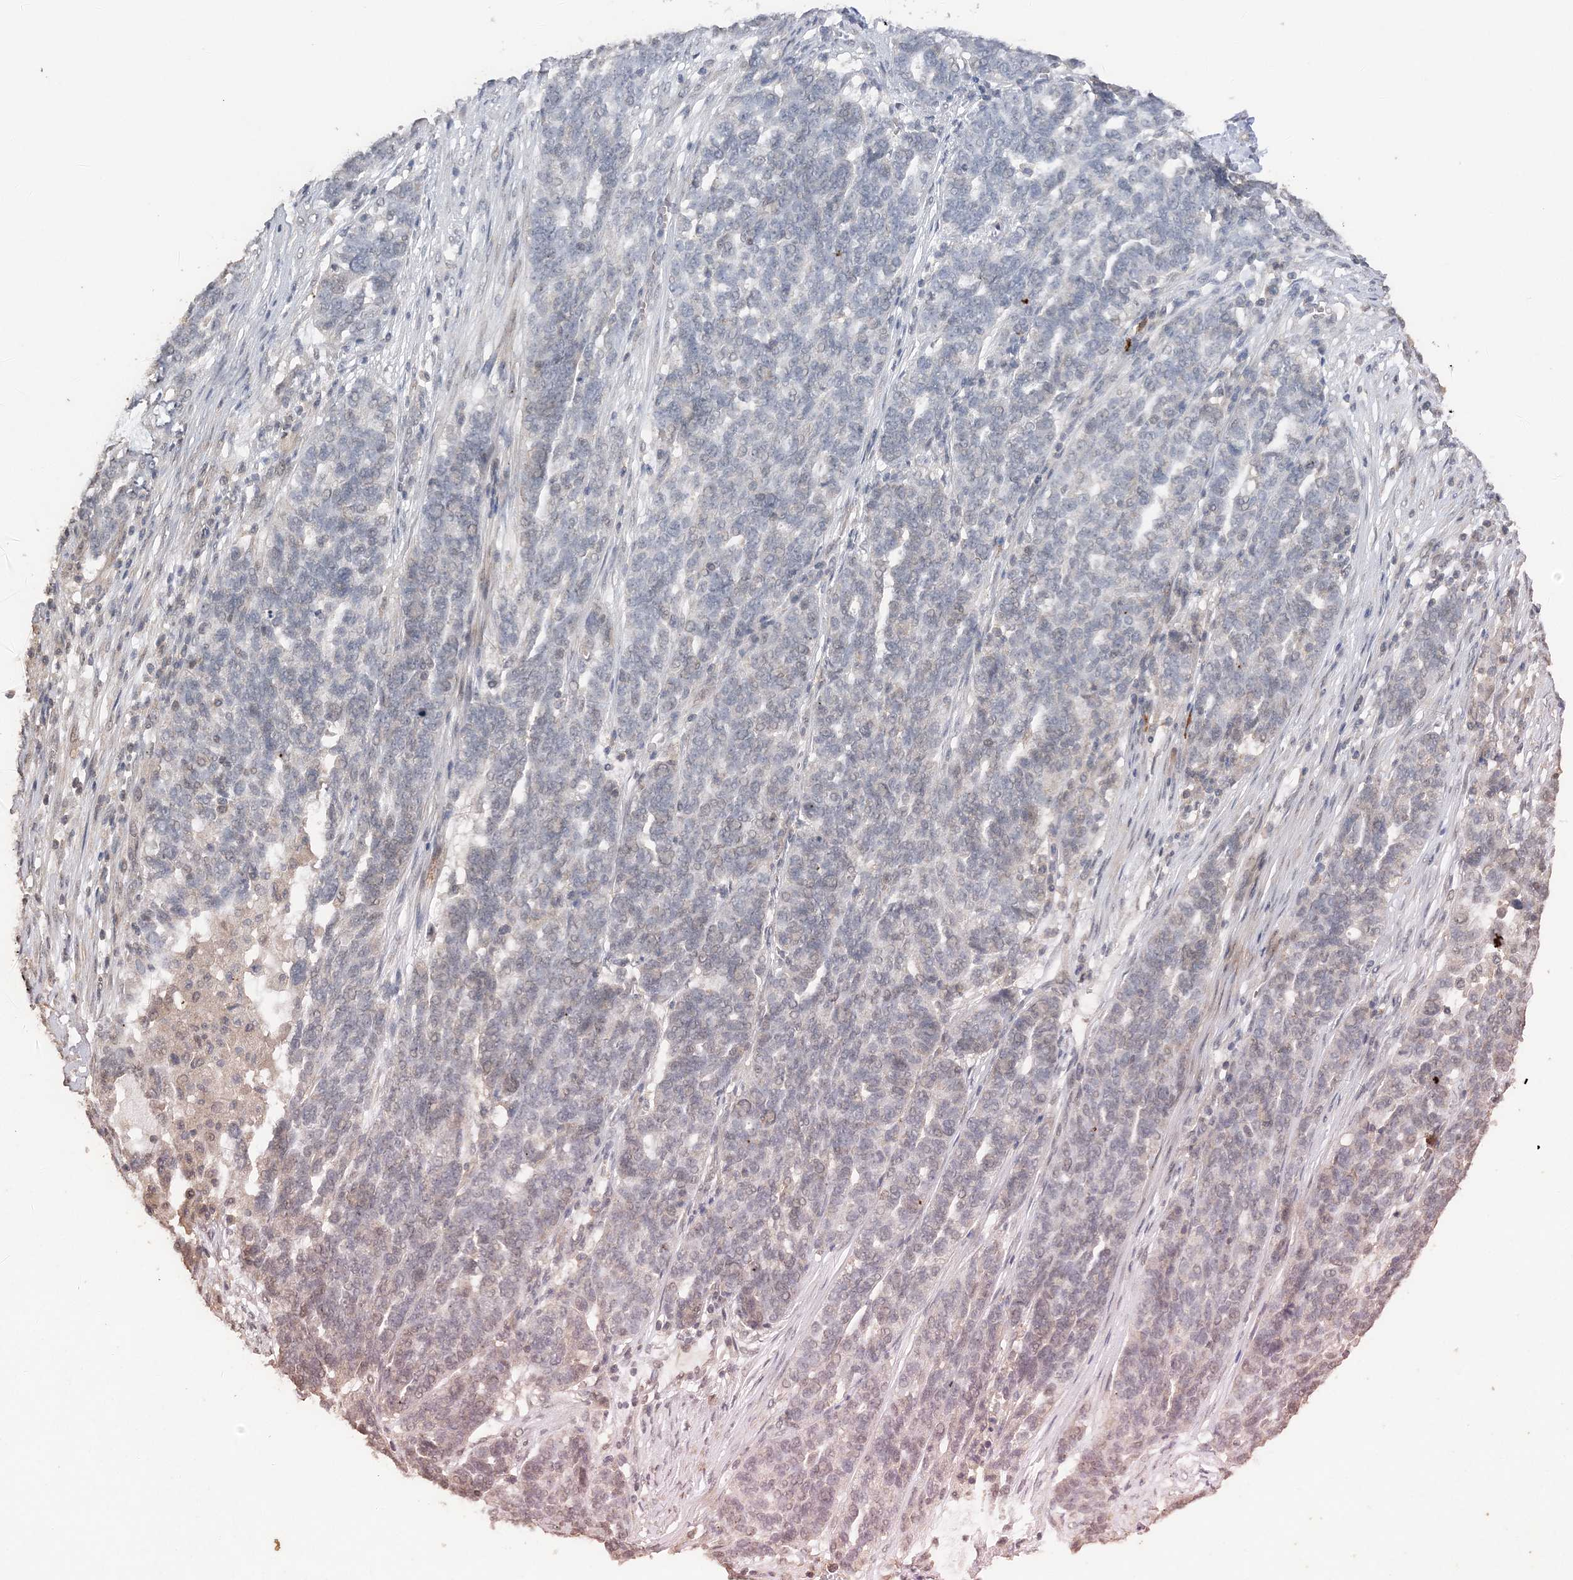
{"staining": {"intensity": "negative", "quantity": "none", "location": "none"}, "tissue": "ovarian cancer", "cell_type": "Tumor cells", "image_type": "cancer", "snomed": [{"axis": "morphology", "description": "Cystadenocarcinoma, serous, NOS"}, {"axis": "topography", "description": "Ovary"}], "caption": "A photomicrograph of ovarian cancer stained for a protein reveals no brown staining in tumor cells.", "gene": "FAM110A", "patient": {"sex": "female", "age": 59}}